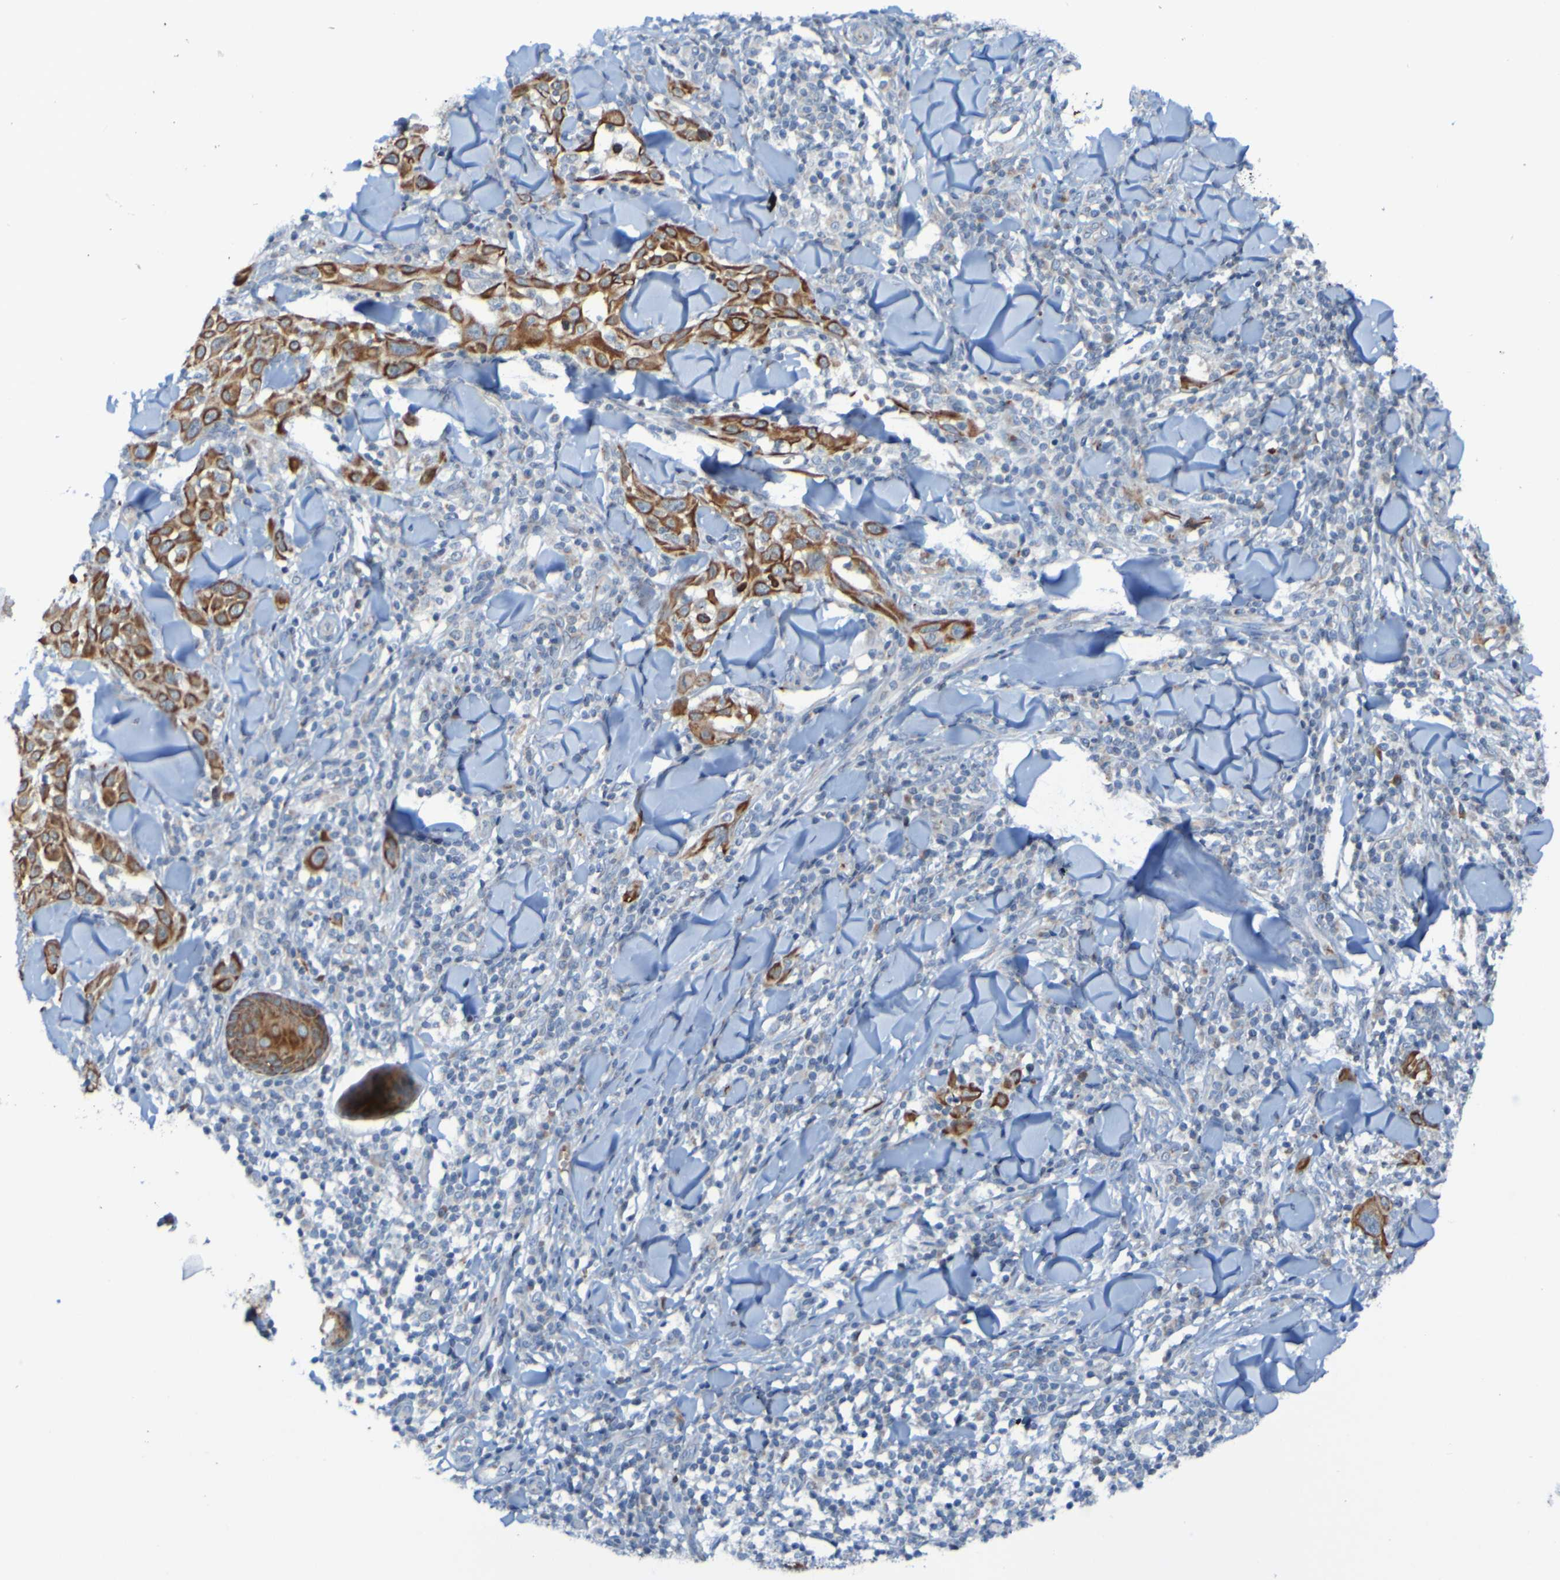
{"staining": {"intensity": "strong", "quantity": ">75%", "location": "cytoplasmic/membranous"}, "tissue": "skin cancer", "cell_type": "Tumor cells", "image_type": "cancer", "snomed": [{"axis": "morphology", "description": "Squamous cell carcinoma, NOS"}, {"axis": "topography", "description": "Skin"}], "caption": "Immunohistochemical staining of squamous cell carcinoma (skin) shows strong cytoplasmic/membranous protein positivity in about >75% of tumor cells.", "gene": "UNG", "patient": {"sex": "male", "age": 24}}